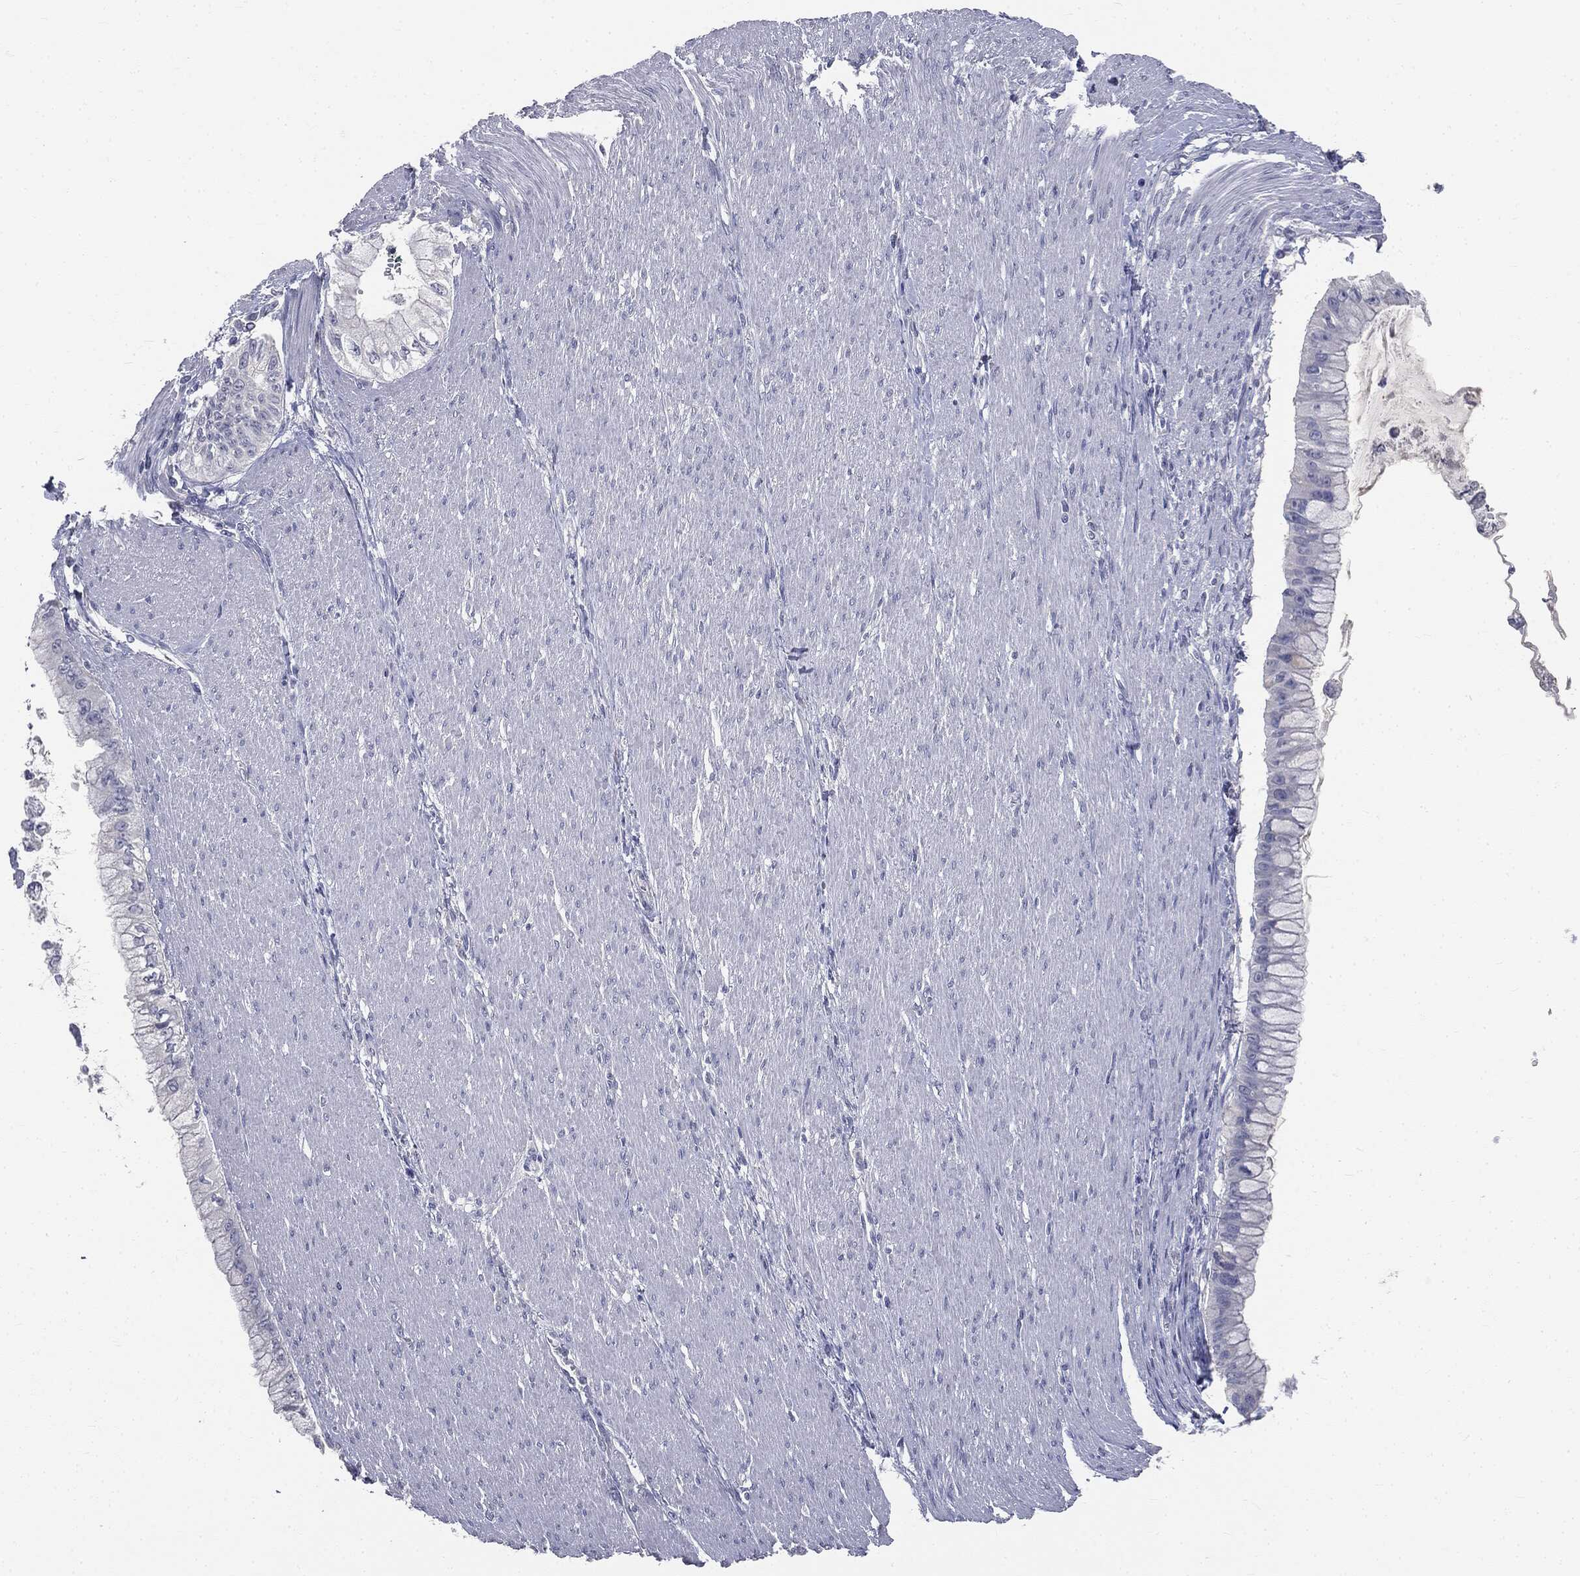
{"staining": {"intensity": "negative", "quantity": "none", "location": "none"}, "tissue": "pancreatic cancer", "cell_type": "Tumor cells", "image_type": "cancer", "snomed": [{"axis": "morphology", "description": "Adenocarcinoma, NOS"}, {"axis": "topography", "description": "Pancreas"}], "caption": "Tumor cells are negative for brown protein staining in pancreatic cancer.", "gene": "AFP", "patient": {"sex": "male", "age": 48}}